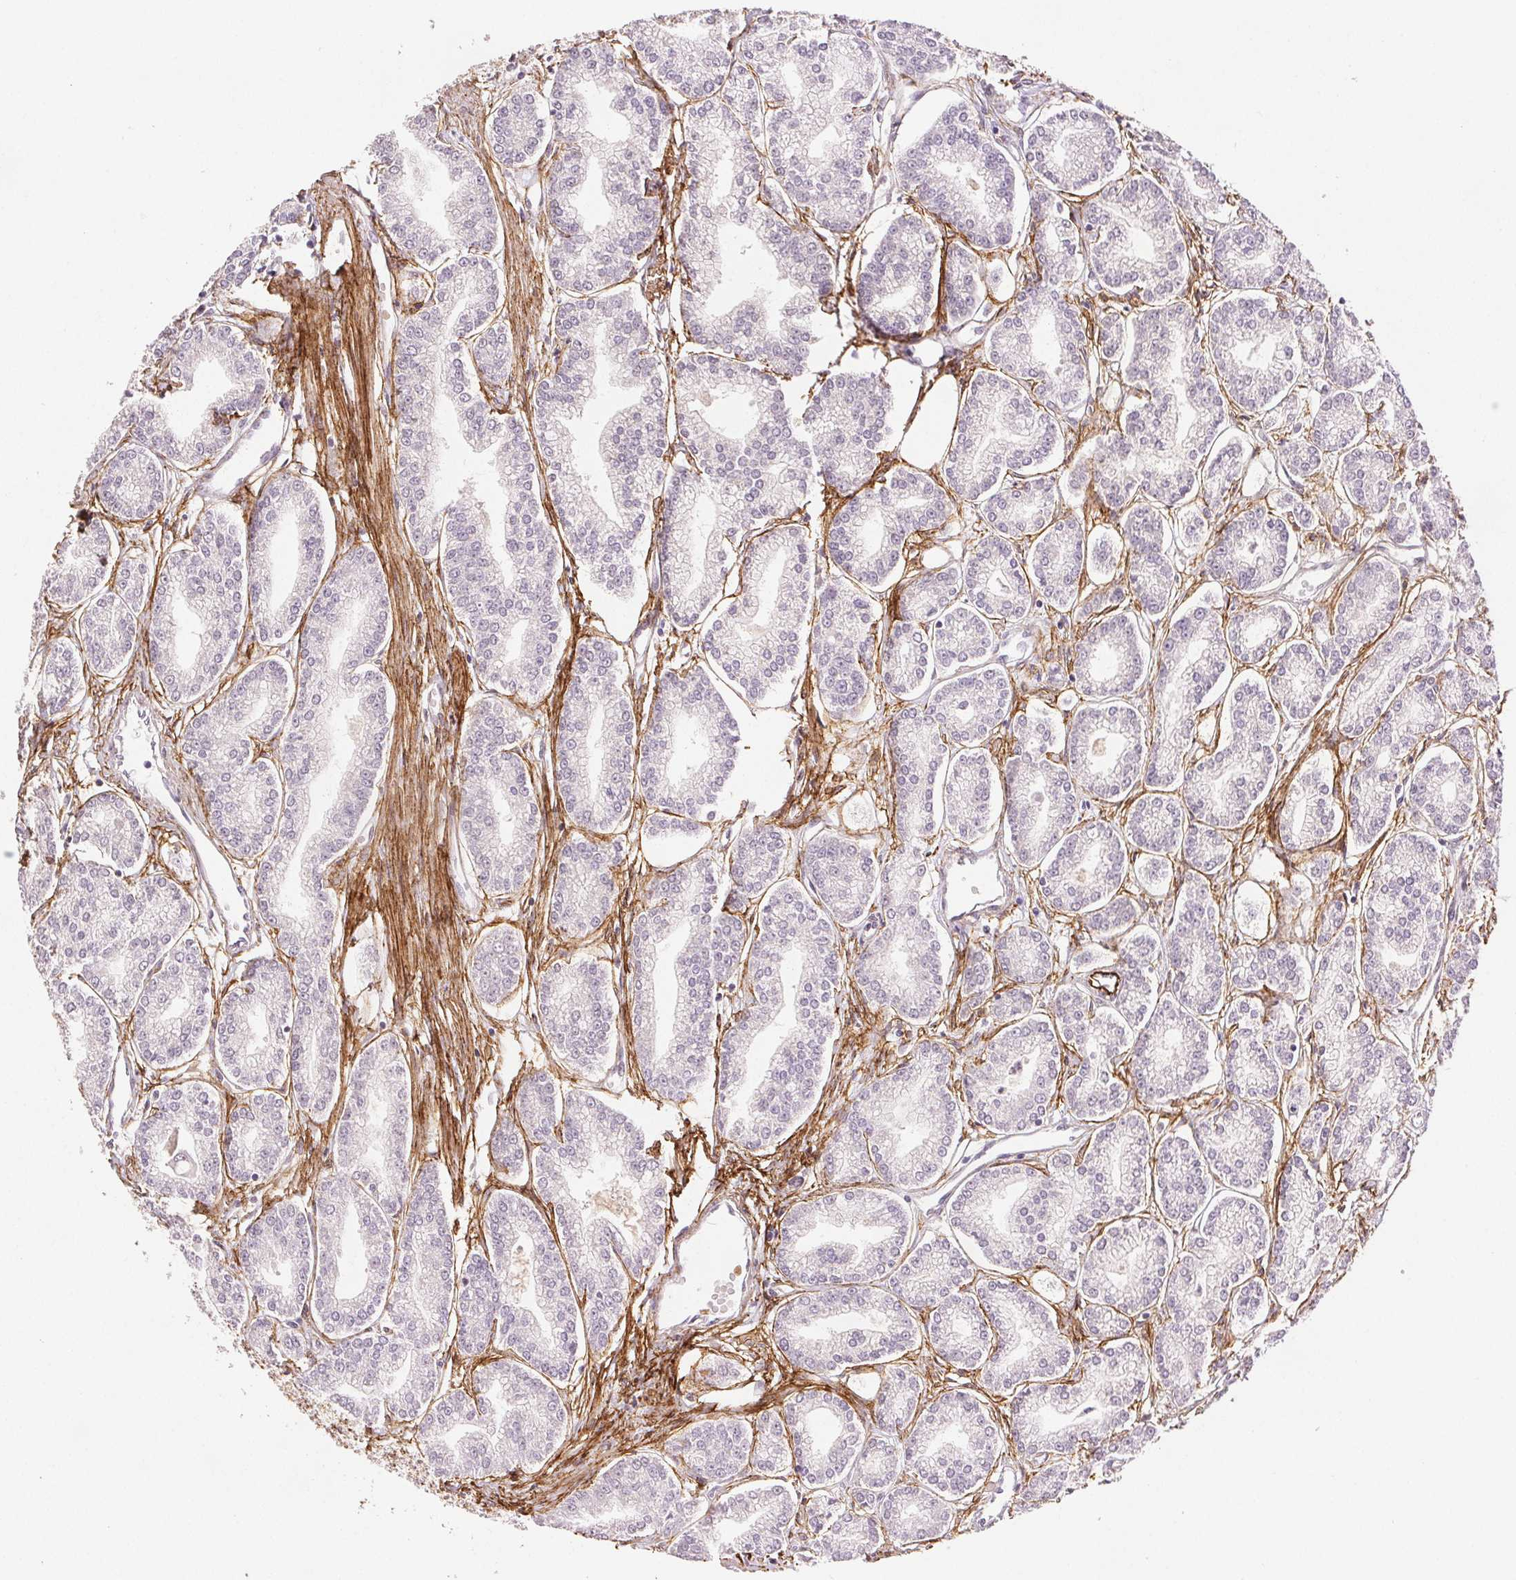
{"staining": {"intensity": "negative", "quantity": "none", "location": "none"}, "tissue": "prostate cancer", "cell_type": "Tumor cells", "image_type": "cancer", "snomed": [{"axis": "morphology", "description": "Adenocarcinoma, NOS"}, {"axis": "topography", "description": "Prostate"}], "caption": "High magnification brightfield microscopy of prostate adenocarcinoma stained with DAB (brown) and counterstained with hematoxylin (blue): tumor cells show no significant staining.", "gene": "FBN1", "patient": {"sex": "male", "age": 71}}